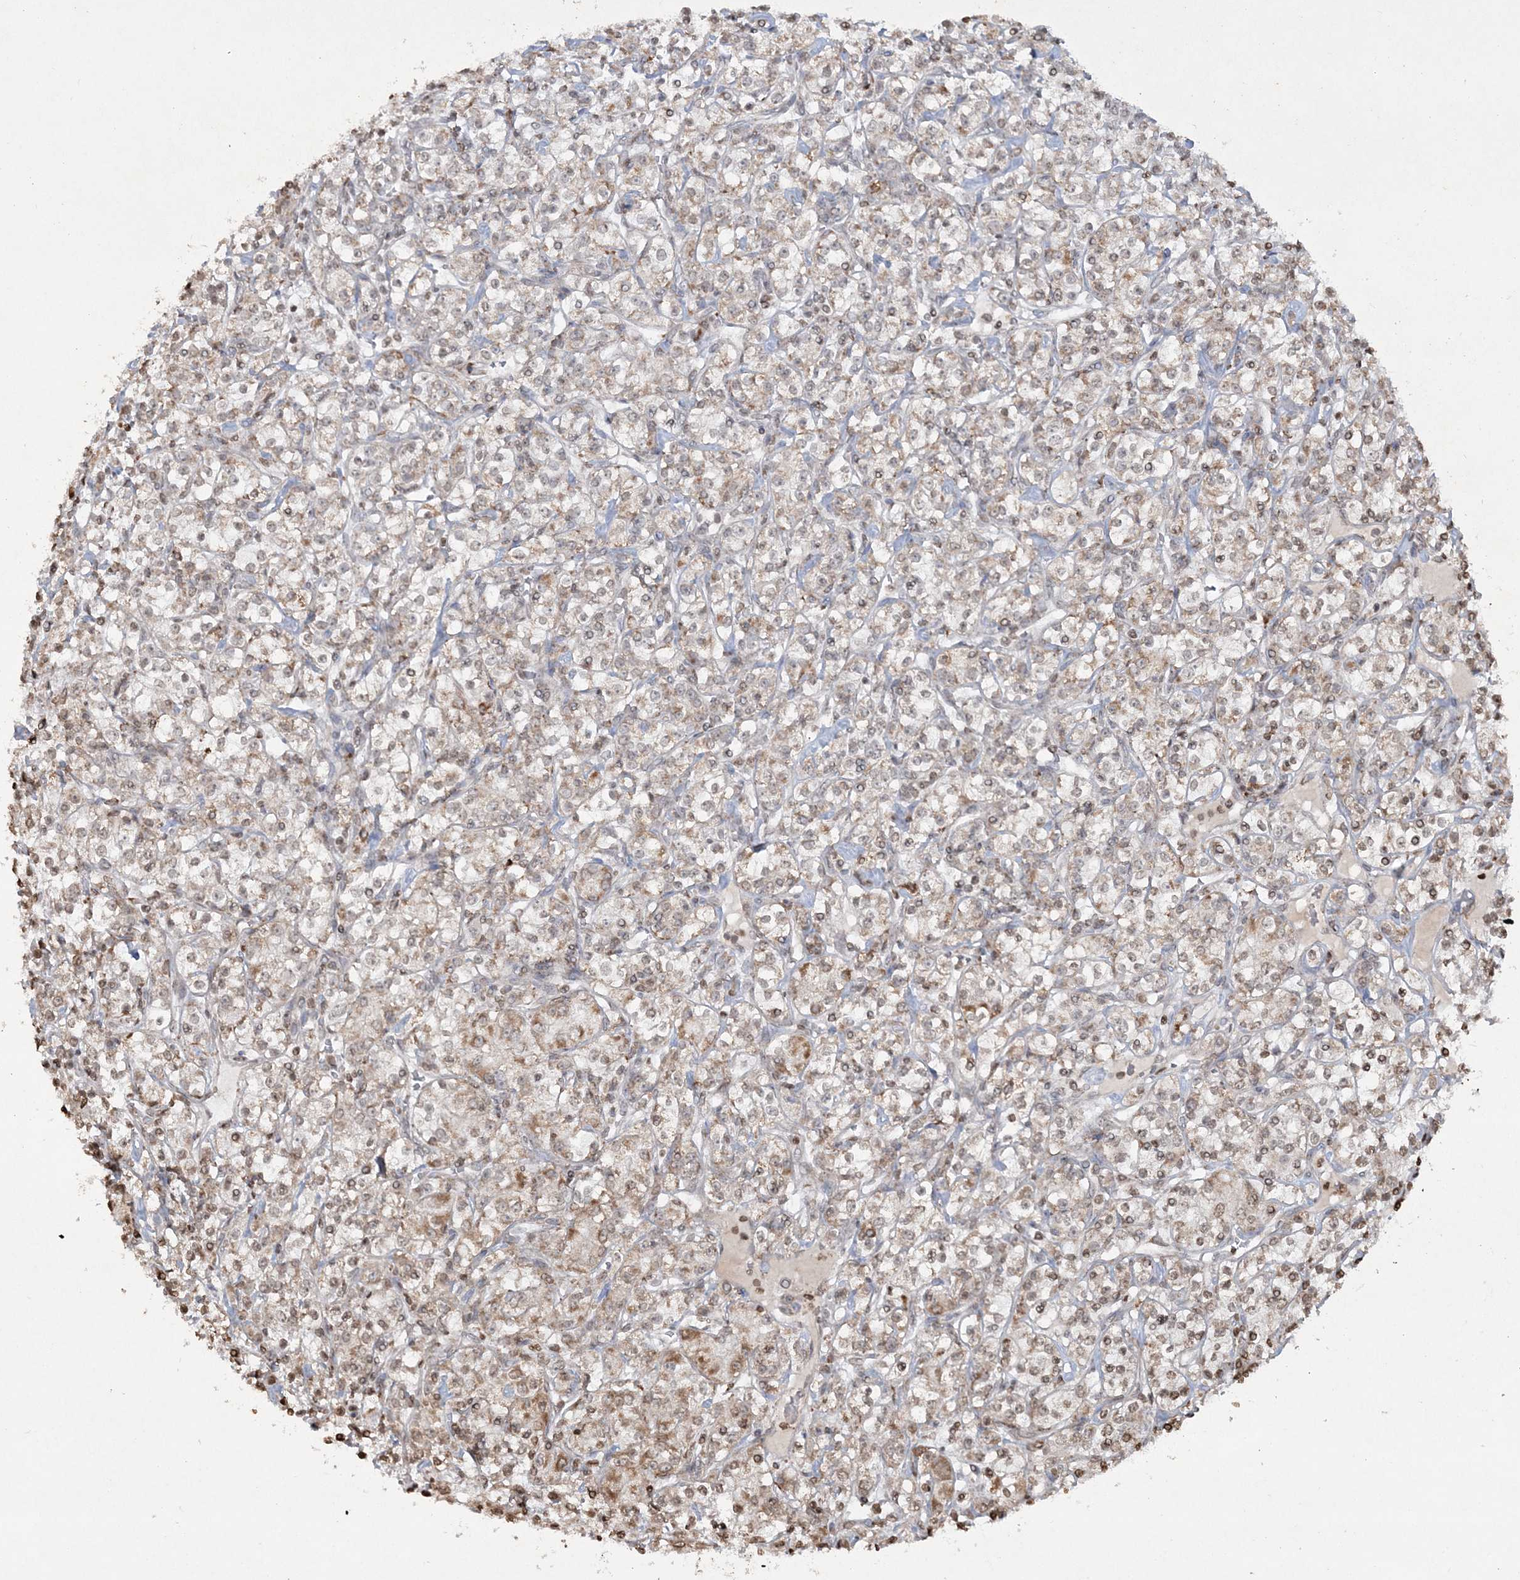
{"staining": {"intensity": "weak", "quantity": "25%-75%", "location": "cytoplasmic/membranous"}, "tissue": "renal cancer", "cell_type": "Tumor cells", "image_type": "cancer", "snomed": [{"axis": "morphology", "description": "Adenocarcinoma, NOS"}, {"axis": "topography", "description": "Kidney"}], "caption": "Renal cancer stained for a protein (brown) shows weak cytoplasmic/membranous positive expression in about 25%-75% of tumor cells.", "gene": "TTC7A", "patient": {"sex": "male", "age": 77}}